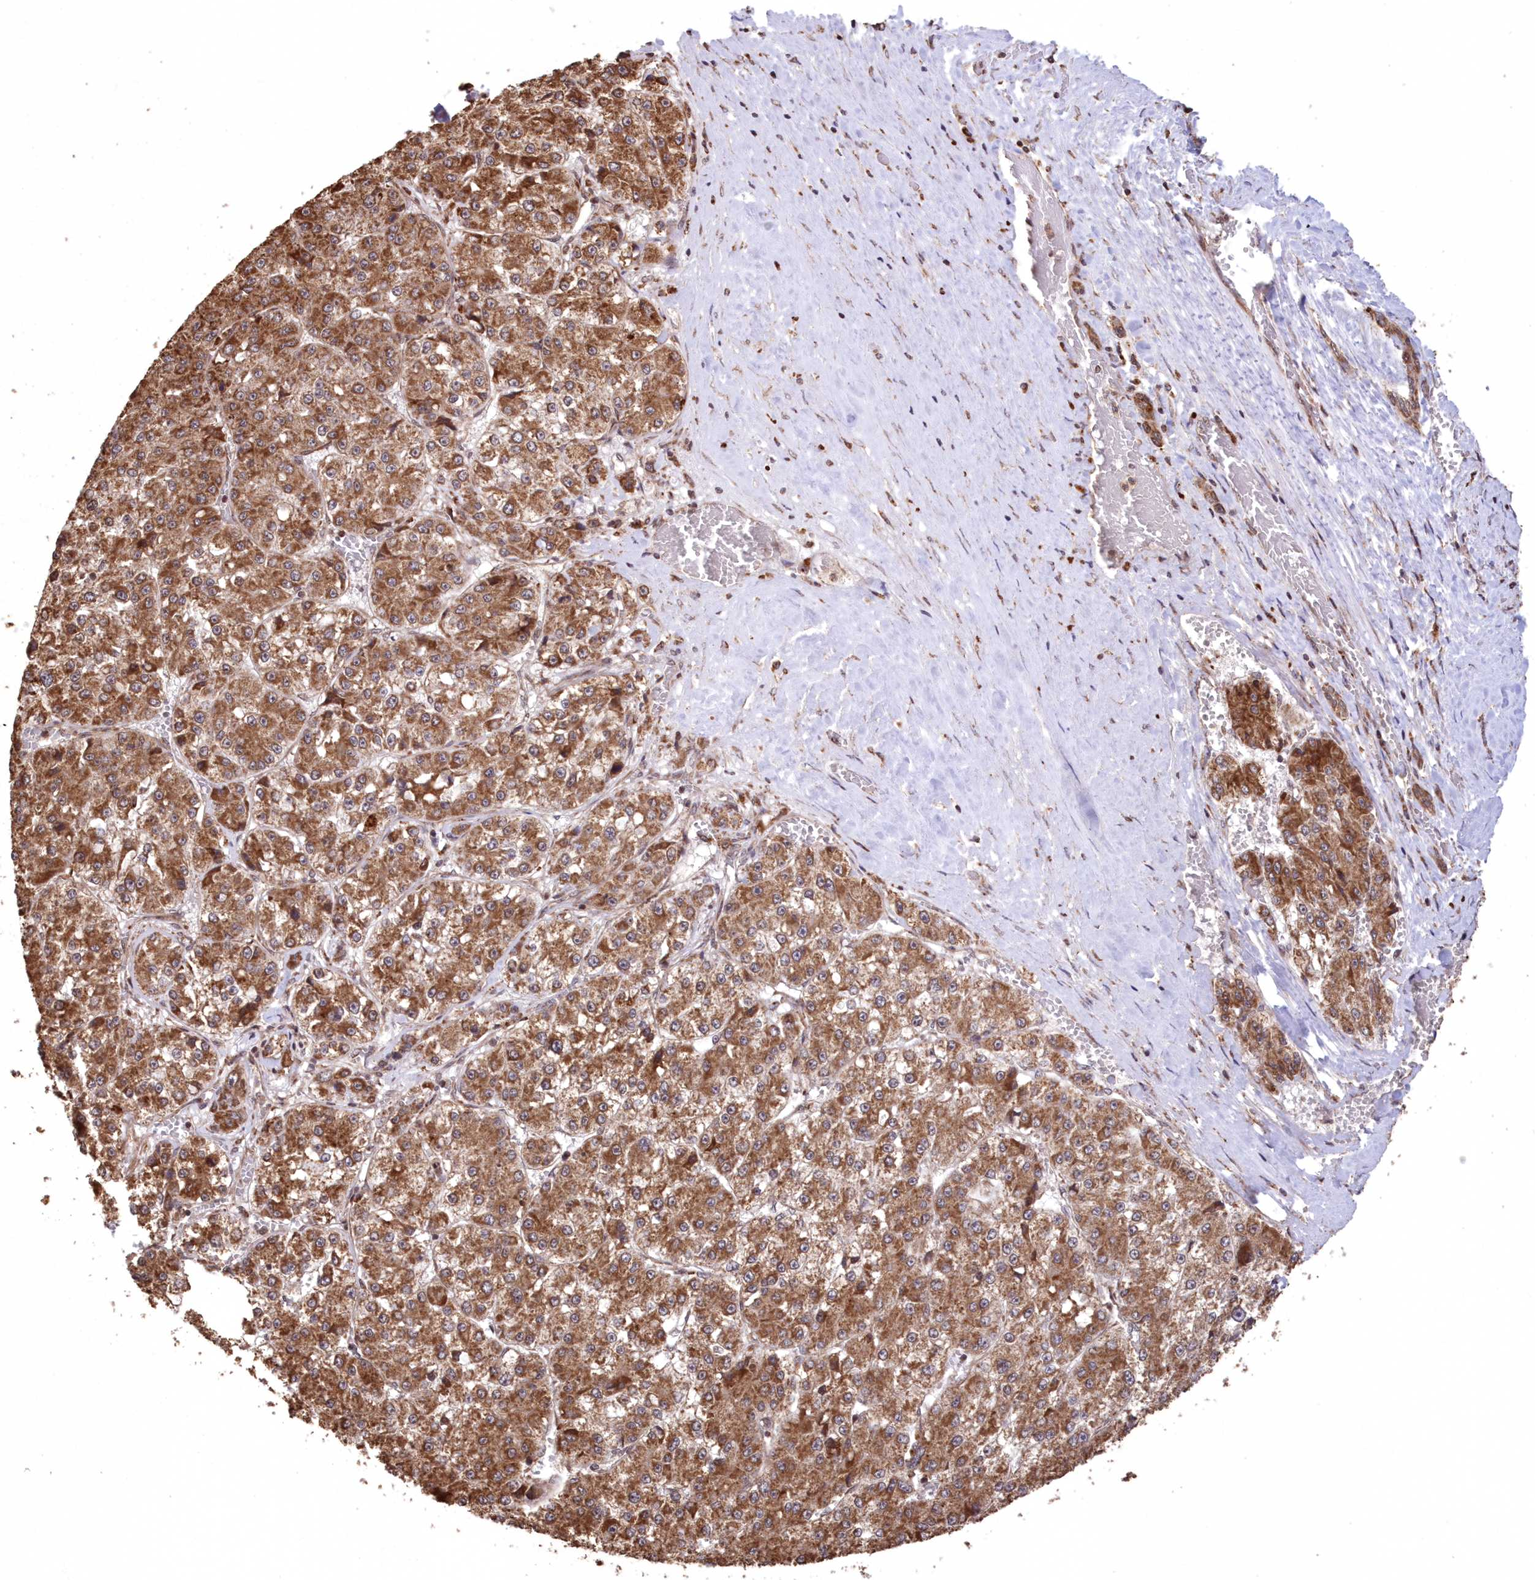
{"staining": {"intensity": "strong", "quantity": ">75%", "location": "cytoplasmic/membranous"}, "tissue": "liver cancer", "cell_type": "Tumor cells", "image_type": "cancer", "snomed": [{"axis": "morphology", "description": "Carcinoma, Hepatocellular, NOS"}, {"axis": "topography", "description": "Liver"}], "caption": "Liver cancer stained for a protein (brown) exhibits strong cytoplasmic/membranous positive positivity in approximately >75% of tumor cells.", "gene": "PCBP1", "patient": {"sex": "female", "age": 73}}